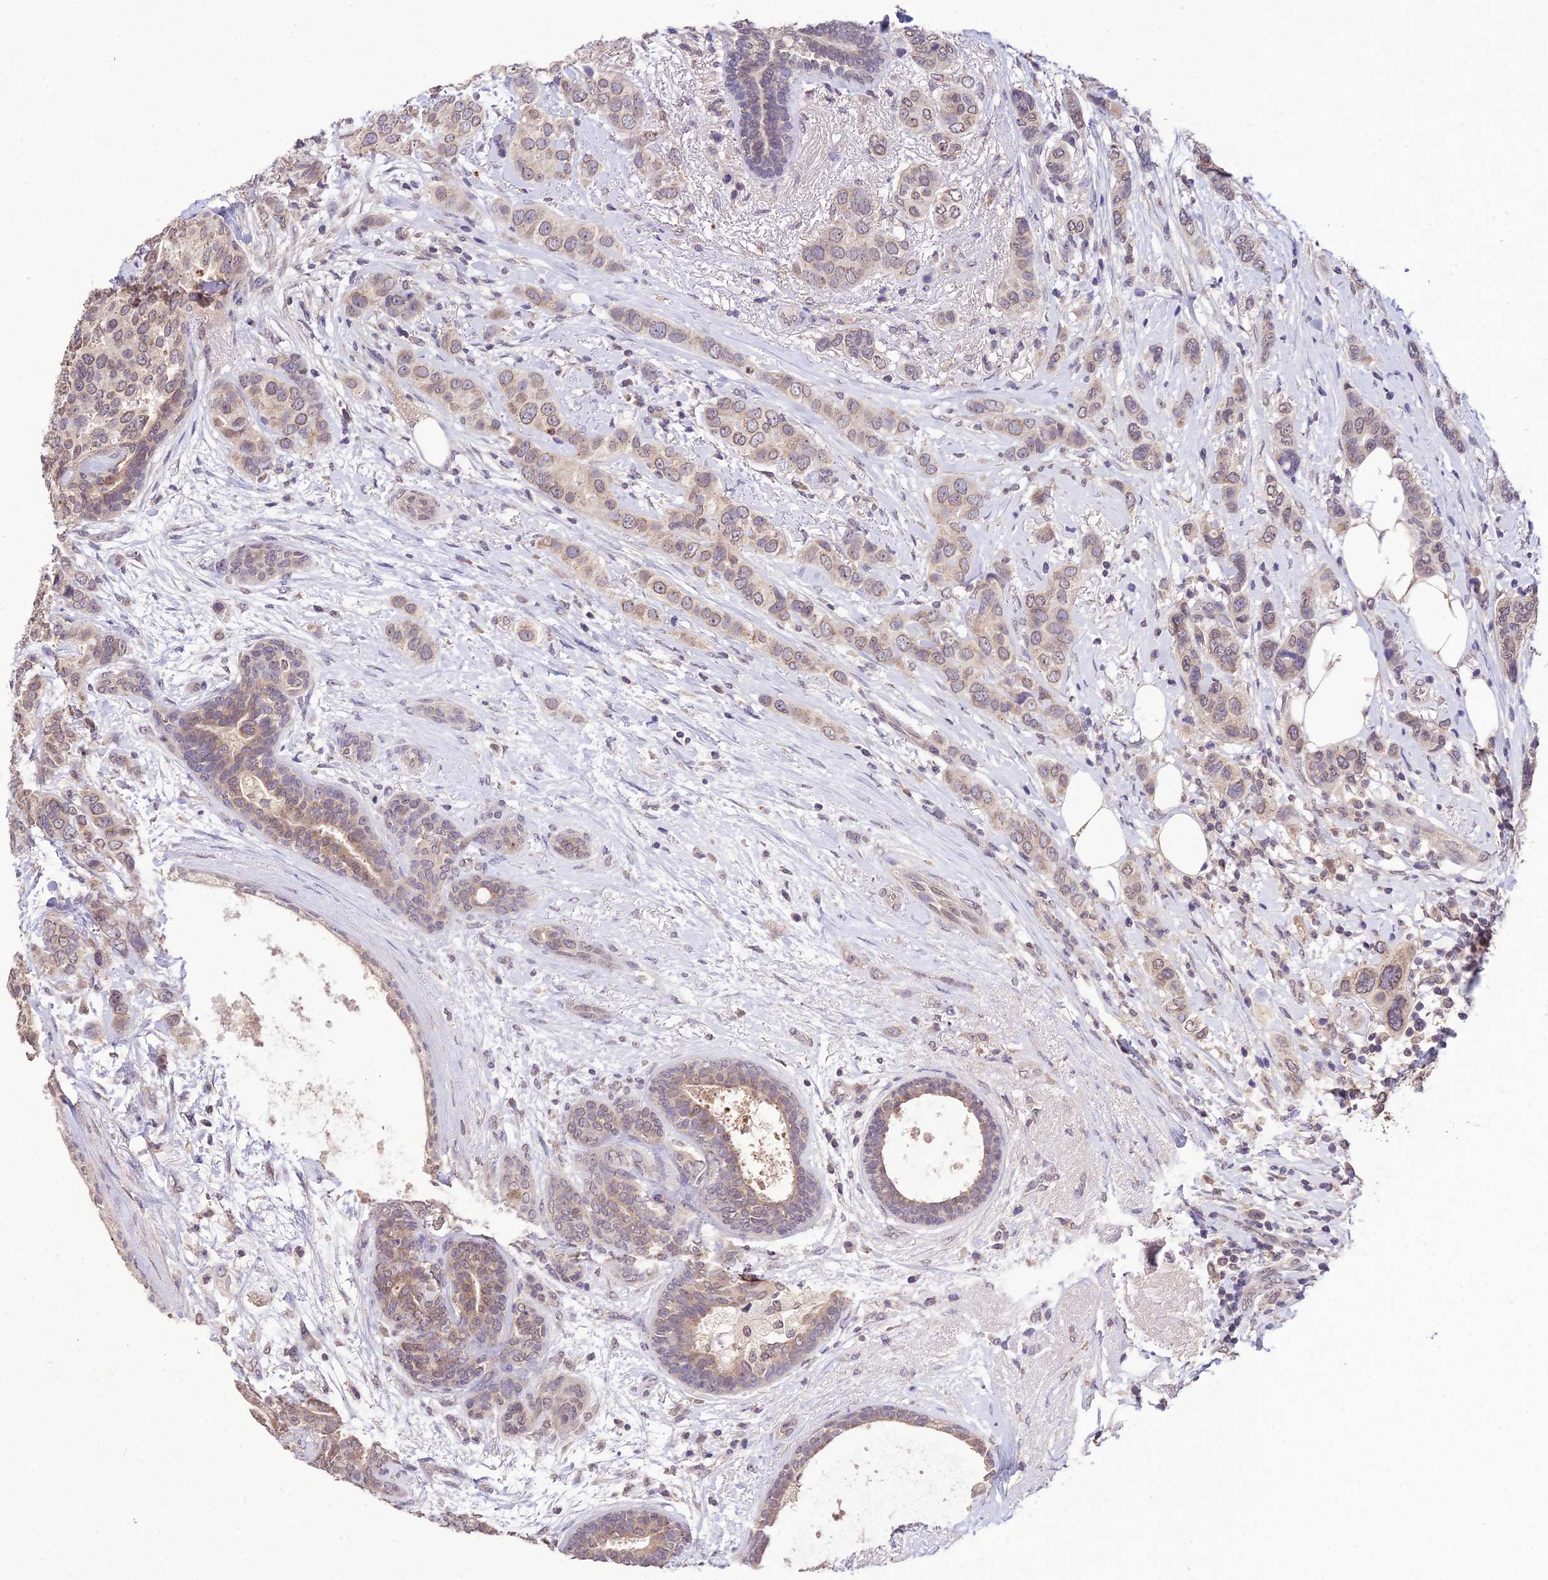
{"staining": {"intensity": "weak", "quantity": ">75%", "location": "cytoplasmic/membranous,nuclear"}, "tissue": "breast cancer", "cell_type": "Tumor cells", "image_type": "cancer", "snomed": [{"axis": "morphology", "description": "Lobular carcinoma"}, {"axis": "topography", "description": "Breast"}], "caption": "The immunohistochemical stain labels weak cytoplasmic/membranous and nuclear positivity in tumor cells of breast lobular carcinoma tissue.", "gene": "PGK1", "patient": {"sex": "female", "age": 51}}